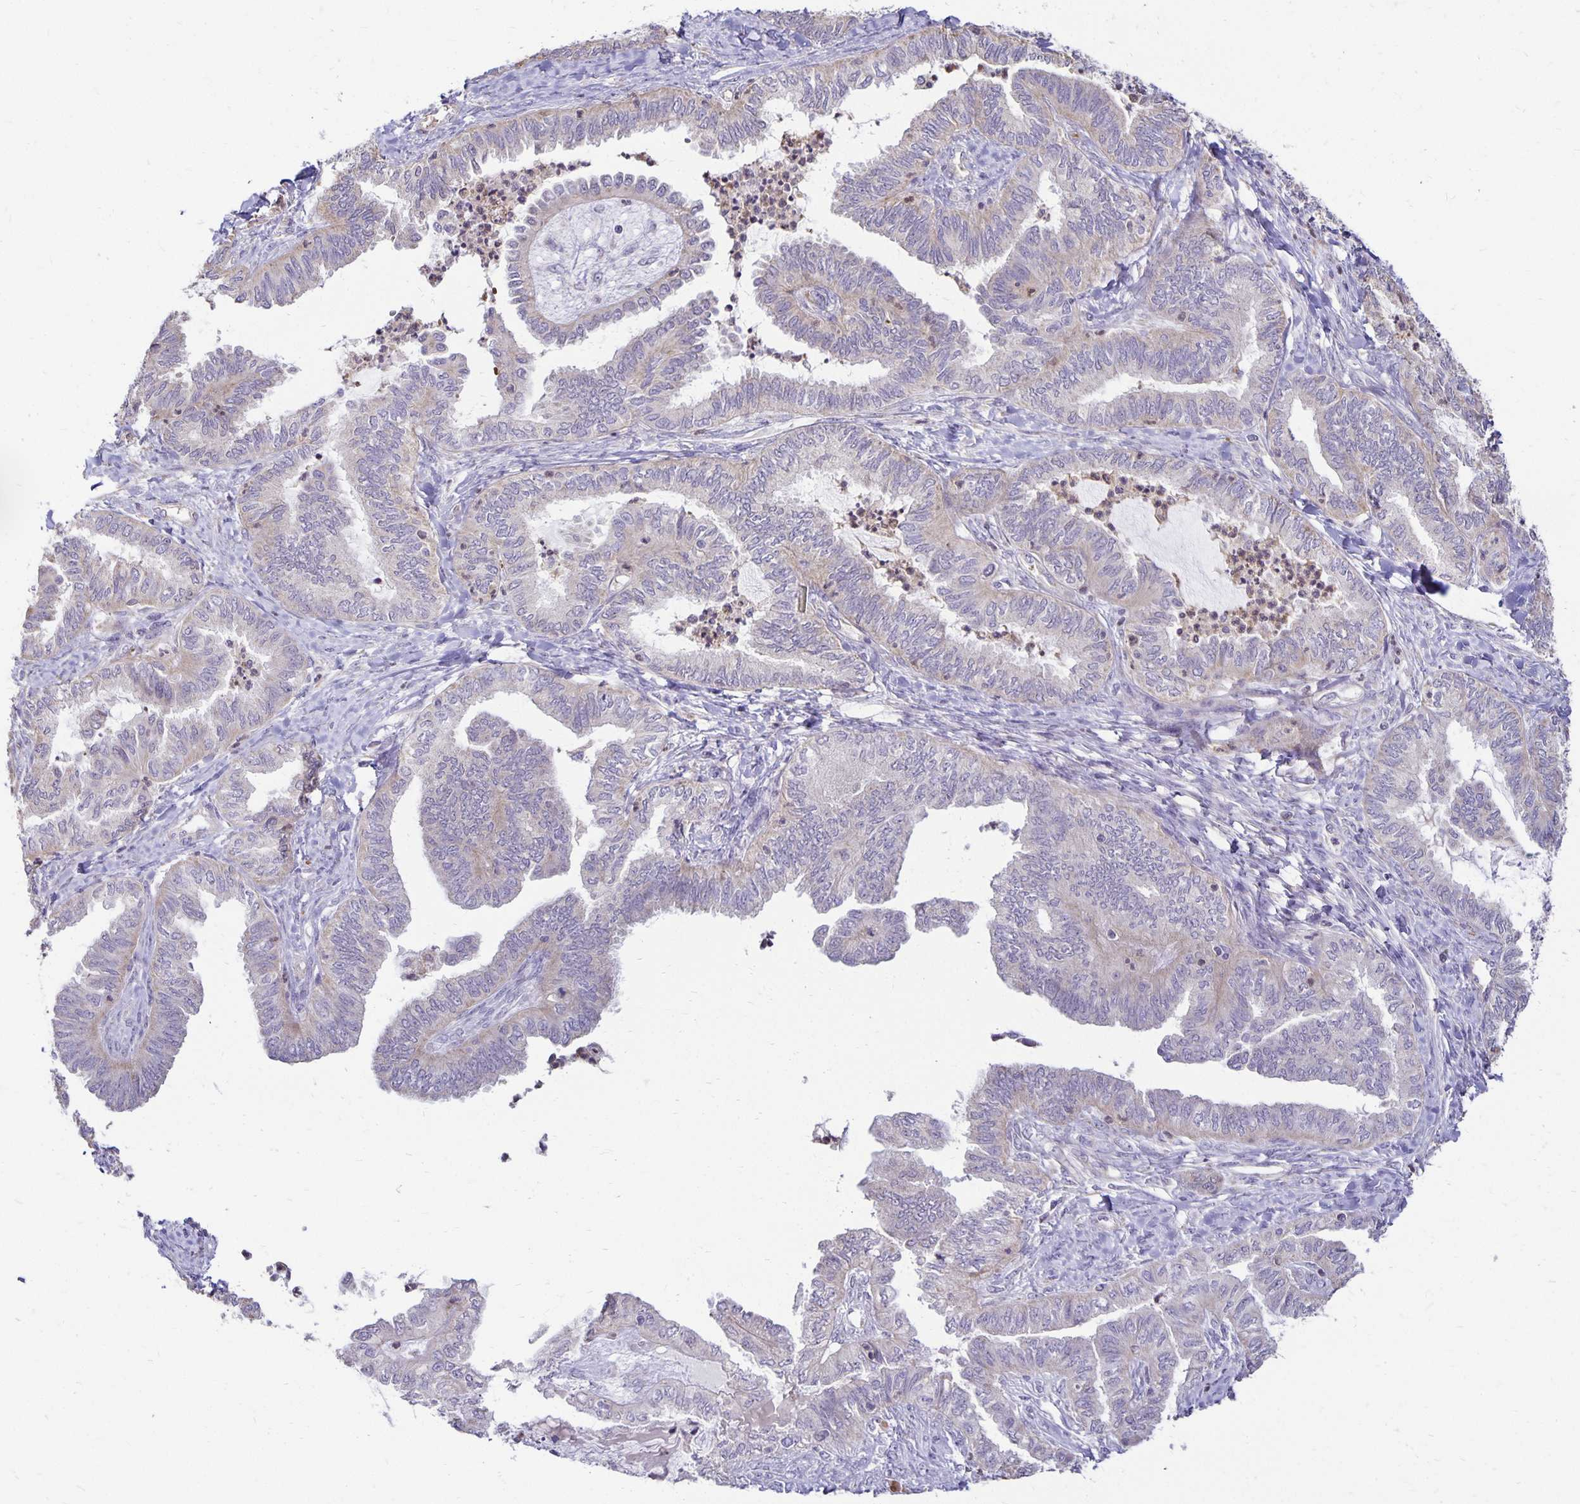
{"staining": {"intensity": "negative", "quantity": "none", "location": "none"}, "tissue": "ovarian cancer", "cell_type": "Tumor cells", "image_type": "cancer", "snomed": [{"axis": "morphology", "description": "Carcinoma, endometroid"}, {"axis": "topography", "description": "Ovary"}], "caption": "Ovarian cancer (endometroid carcinoma) was stained to show a protein in brown. There is no significant staining in tumor cells.", "gene": "FN3K", "patient": {"sex": "female", "age": 70}}